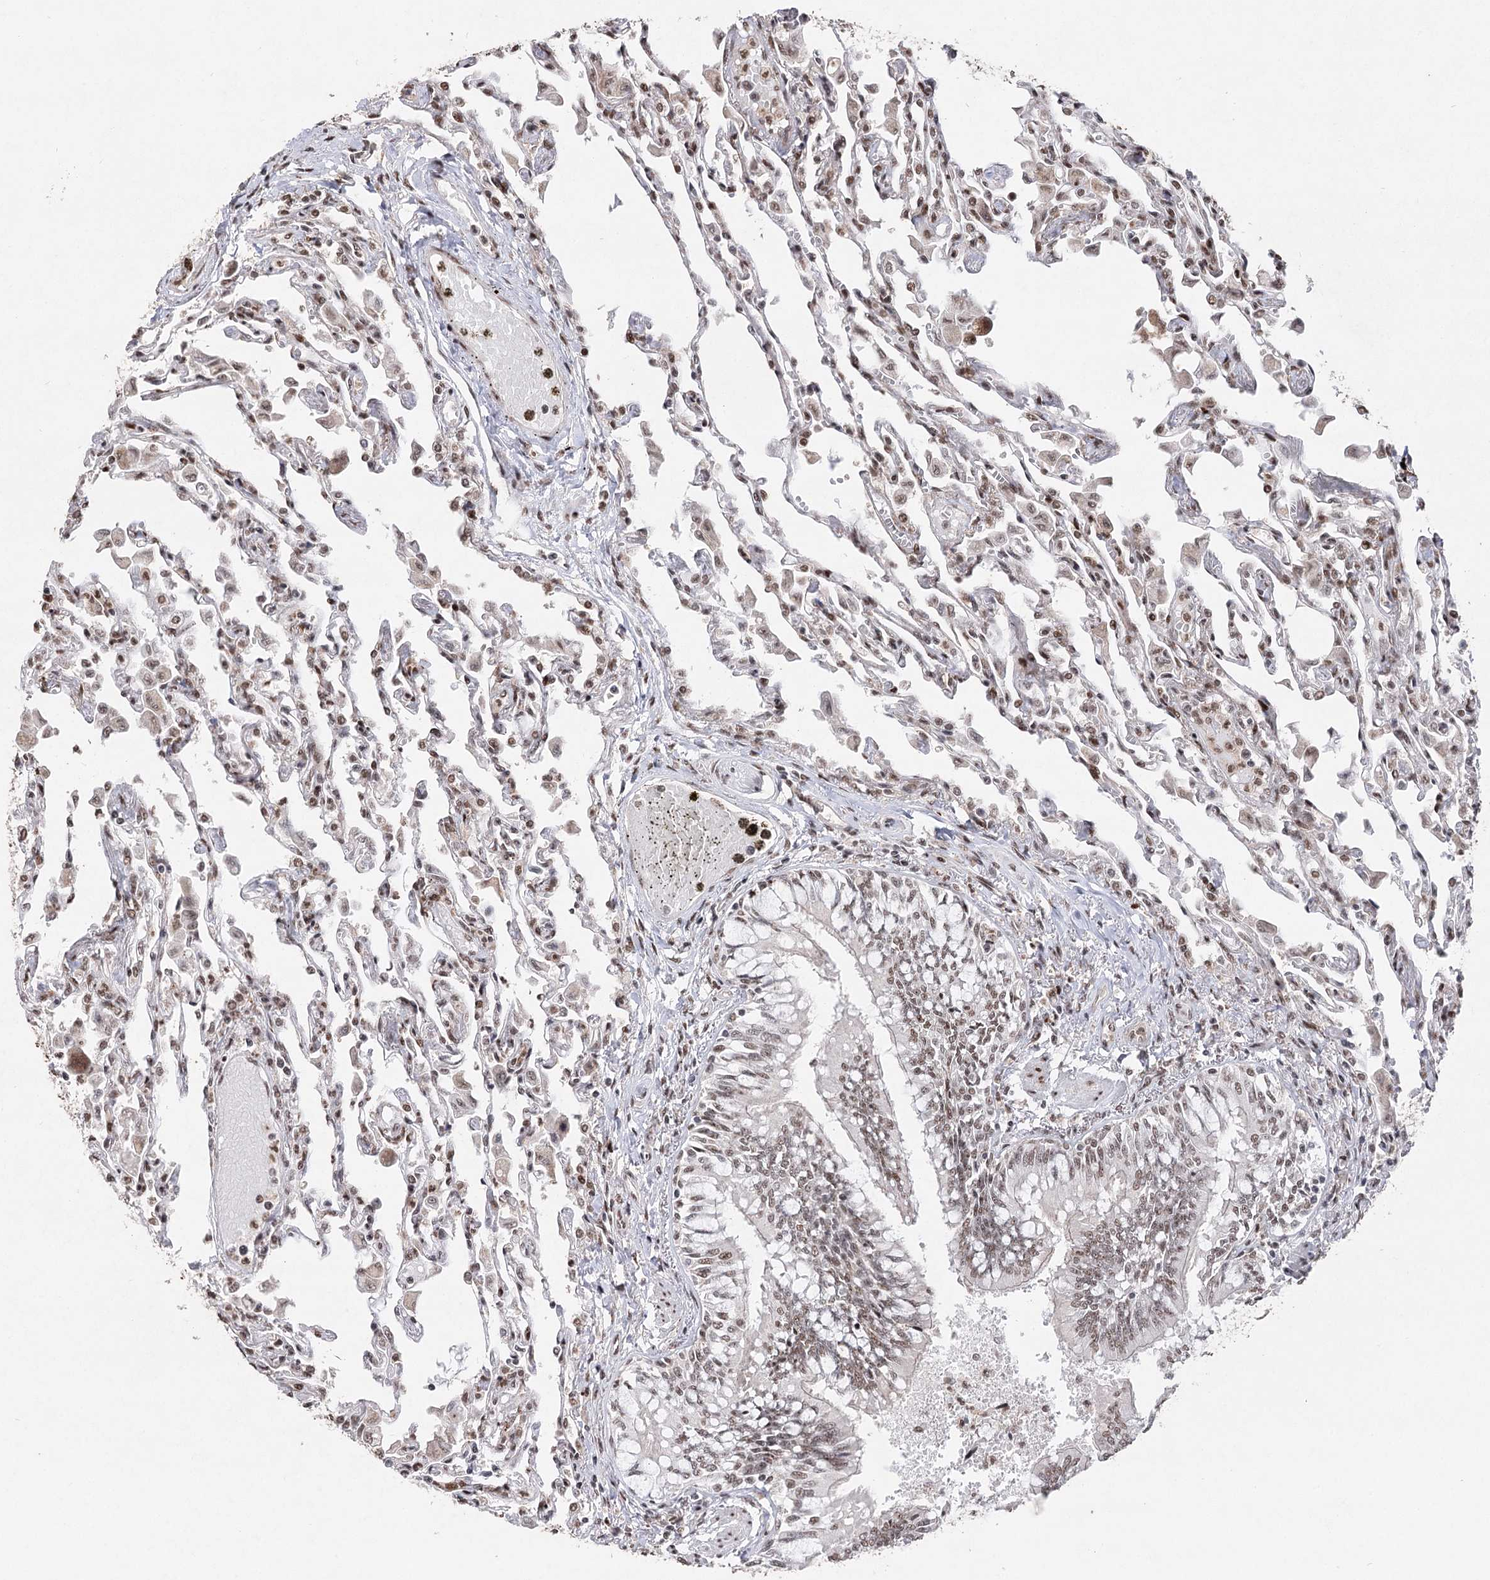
{"staining": {"intensity": "moderate", "quantity": ">75%", "location": "nuclear"}, "tissue": "lung", "cell_type": "Alveolar cells", "image_type": "normal", "snomed": [{"axis": "morphology", "description": "Normal tissue, NOS"}, {"axis": "topography", "description": "Bronchus"}, {"axis": "topography", "description": "Lung"}], "caption": "IHC micrograph of unremarkable lung stained for a protein (brown), which demonstrates medium levels of moderate nuclear expression in approximately >75% of alveolar cells.", "gene": "PDCD4", "patient": {"sex": "female", "age": 49}}